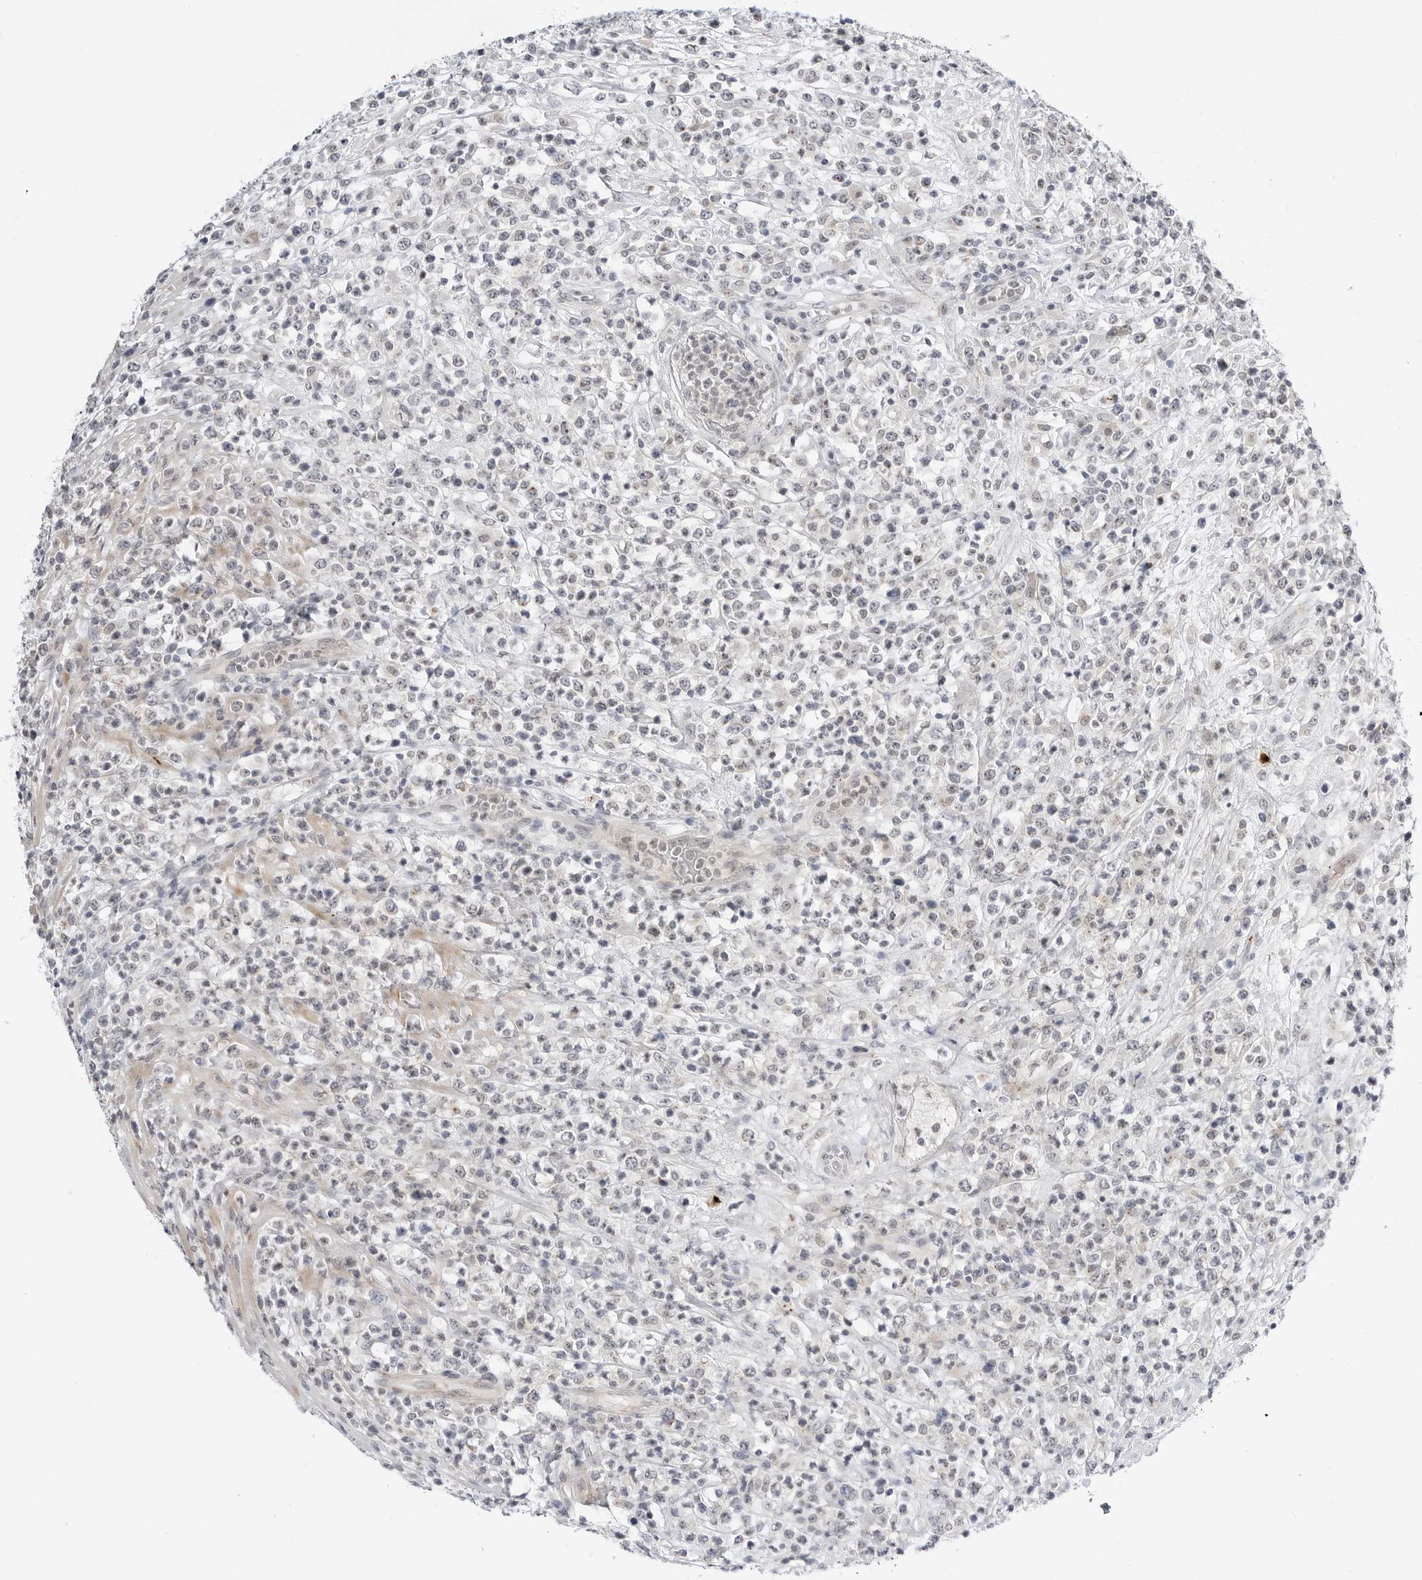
{"staining": {"intensity": "negative", "quantity": "none", "location": "none"}, "tissue": "lymphoma", "cell_type": "Tumor cells", "image_type": "cancer", "snomed": [{"axis": "morphology", "description": "Malignant lymphoma, non-Hodgkin's type, High grade"}, {"axis": "topography", "description": "Colon"}], "caption": "The immunohistochemistry (IHC) image has no significant staining in tumor cells of lymphoma tissue. (Stains: DAB (3,3'-diaminobenzidine) IHC with hematoxylin counter stain, Microscopy: brightfield microscopy at high magnification).", "gene": "MAP2K5", "patient": {"sex": "female", "age": 53}}